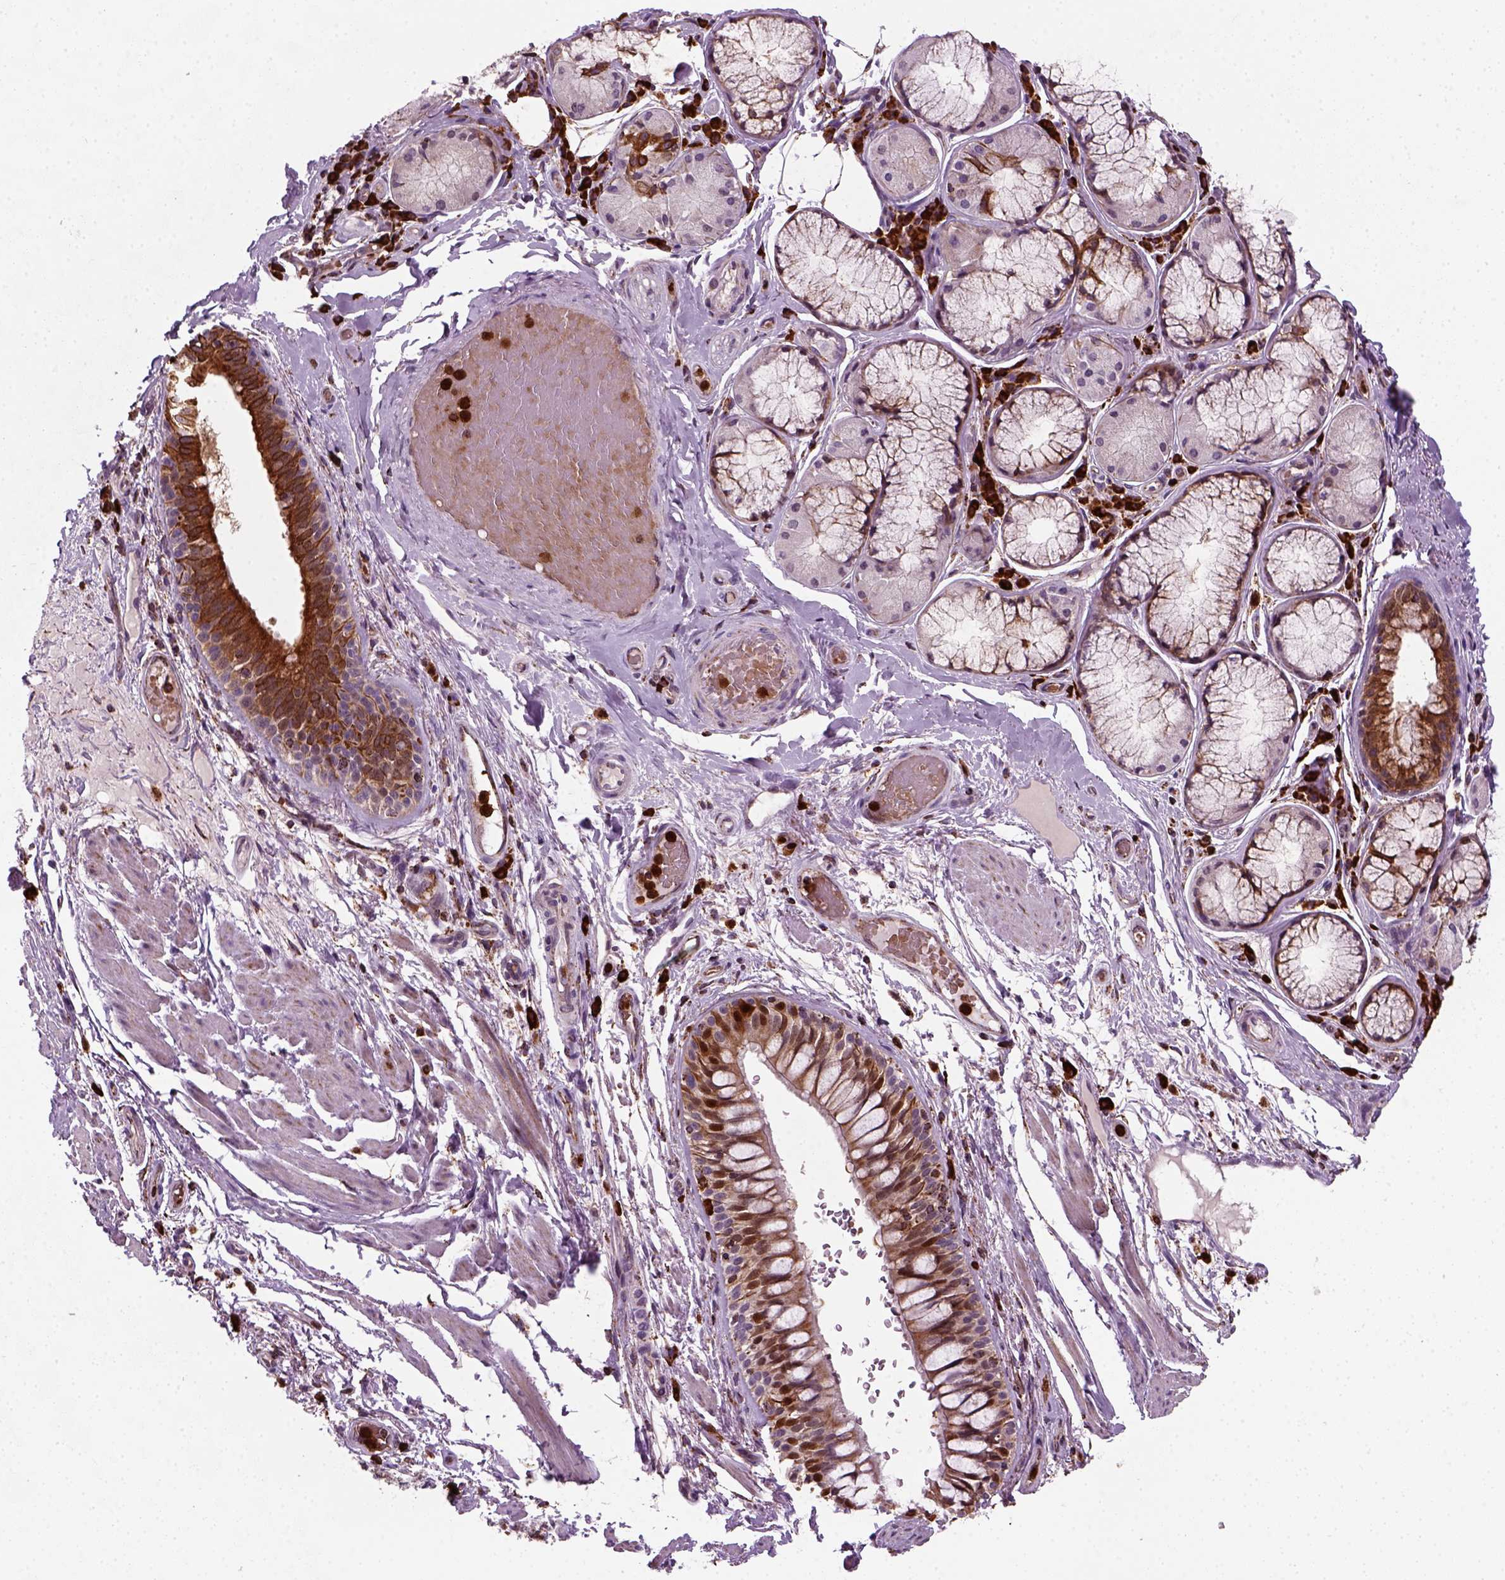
{"staining": {"intensity": "moderate", "quantity": "<25%", "location": "cytoplasmic/membranous"}, "tissue": "soft tissue", "cell_type": "Fibroblasts", "image_type": "normal", "snomed": [{"axis": "morphology", "description": "Normal tissue, NOS"}, {"axis": "topography", "description": "Cartilage tissue"}, {"axis": "topography", "description": "Bronchus"}], "caption": "An immunohistochemistry (IHC) photomicrograph of benign tissue is shown. Protein staining in brown highlights moderate cytoplasmic/membranous positivity in soft tissue within fibroblasts. Immunohistochemistry (ihc) stains the protein in brown and the nuclei are stained blue.", "gene": "NUDT16L1", "patient": {"sex": "male", "age": 64}}